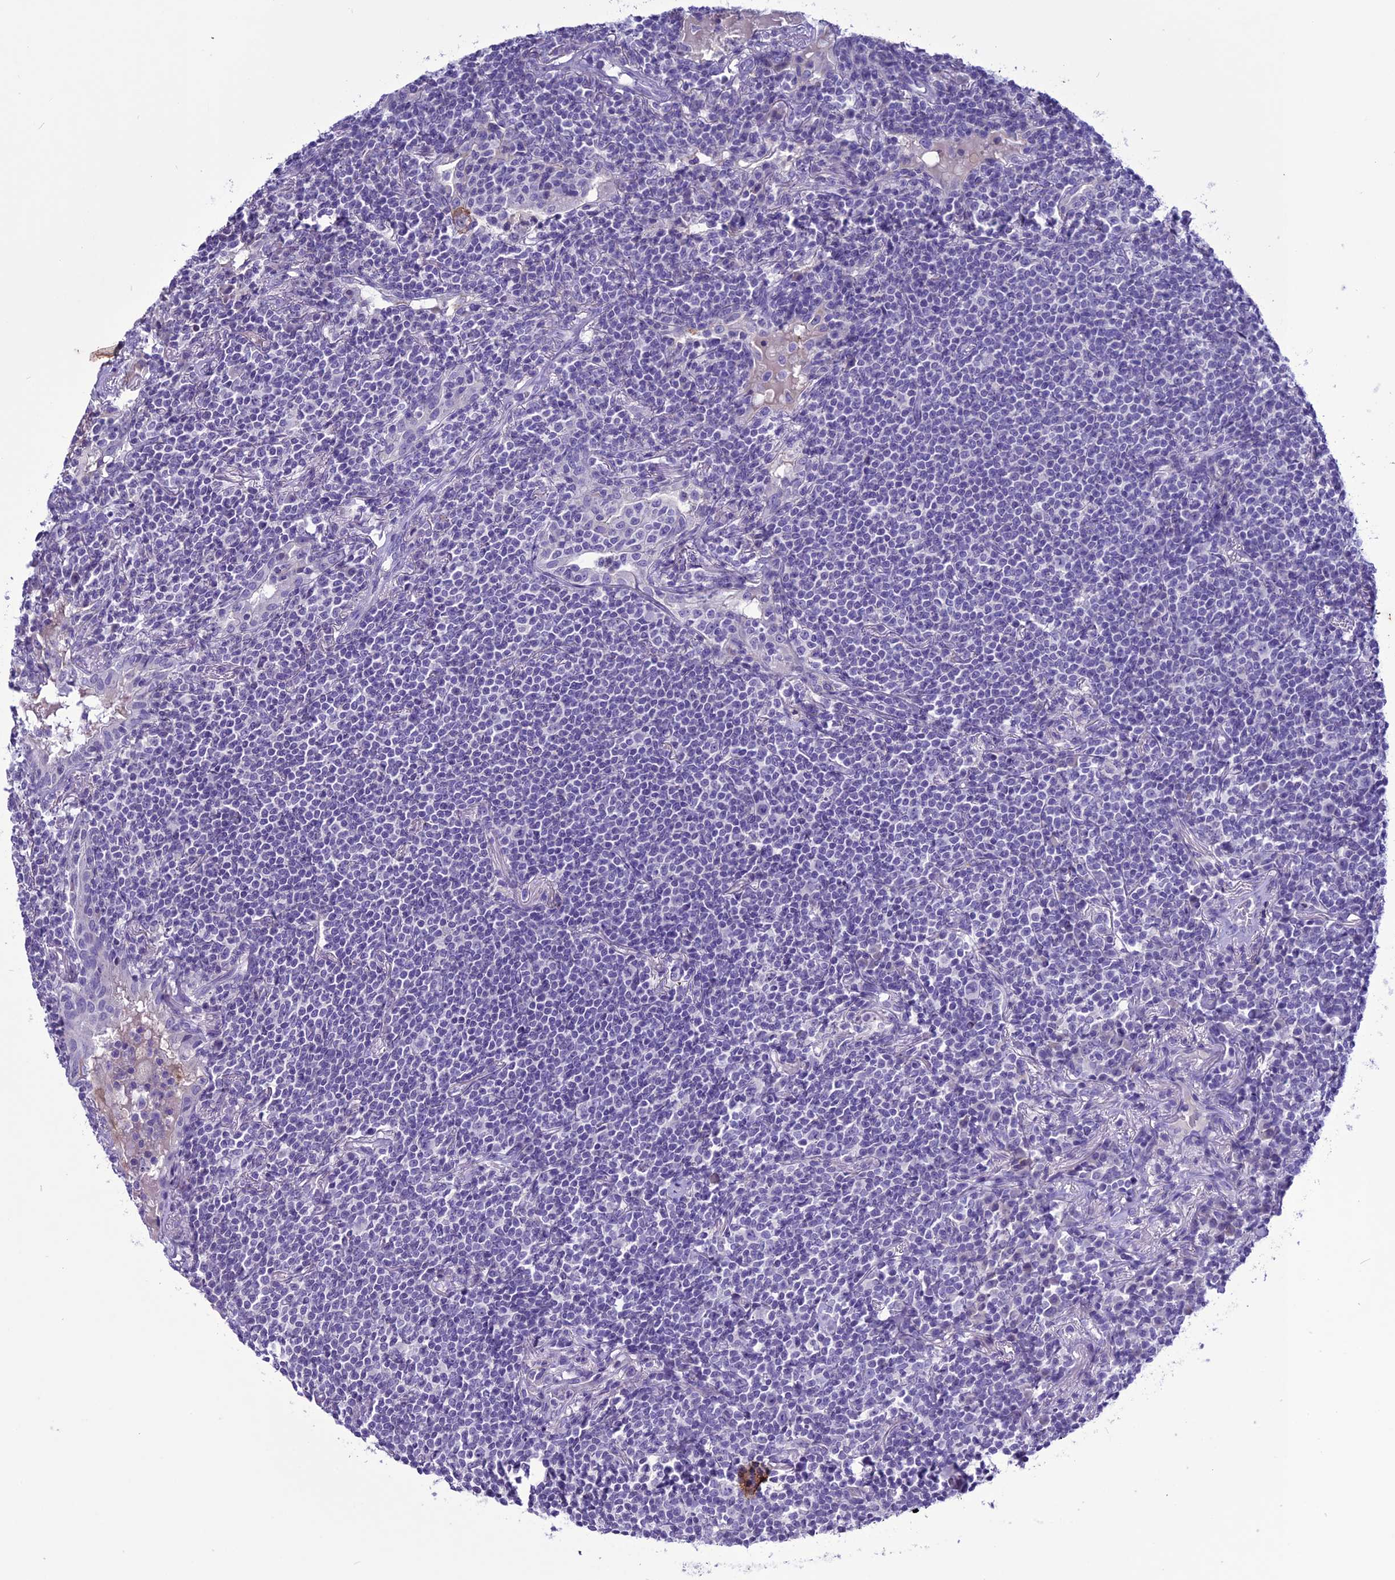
{"staining": {"intensity": "negative", "quantity": "none", "location": "none"}, "tissue": "lymphoma", "cell_type": "Tumor cells", "image_type": "cancer", "snomed": [{"axis": "morphology", "description": "Malignant lymphoma, non-Hodgkin's type, Low grade"}, {"axis": "topography", "description": "Lung"}], "caption": "IHC of human lymphoma demonstrates no expression in tumor cells.", "gene": "CLEC2L", "patient": {"sex": "female", "age": 71}}